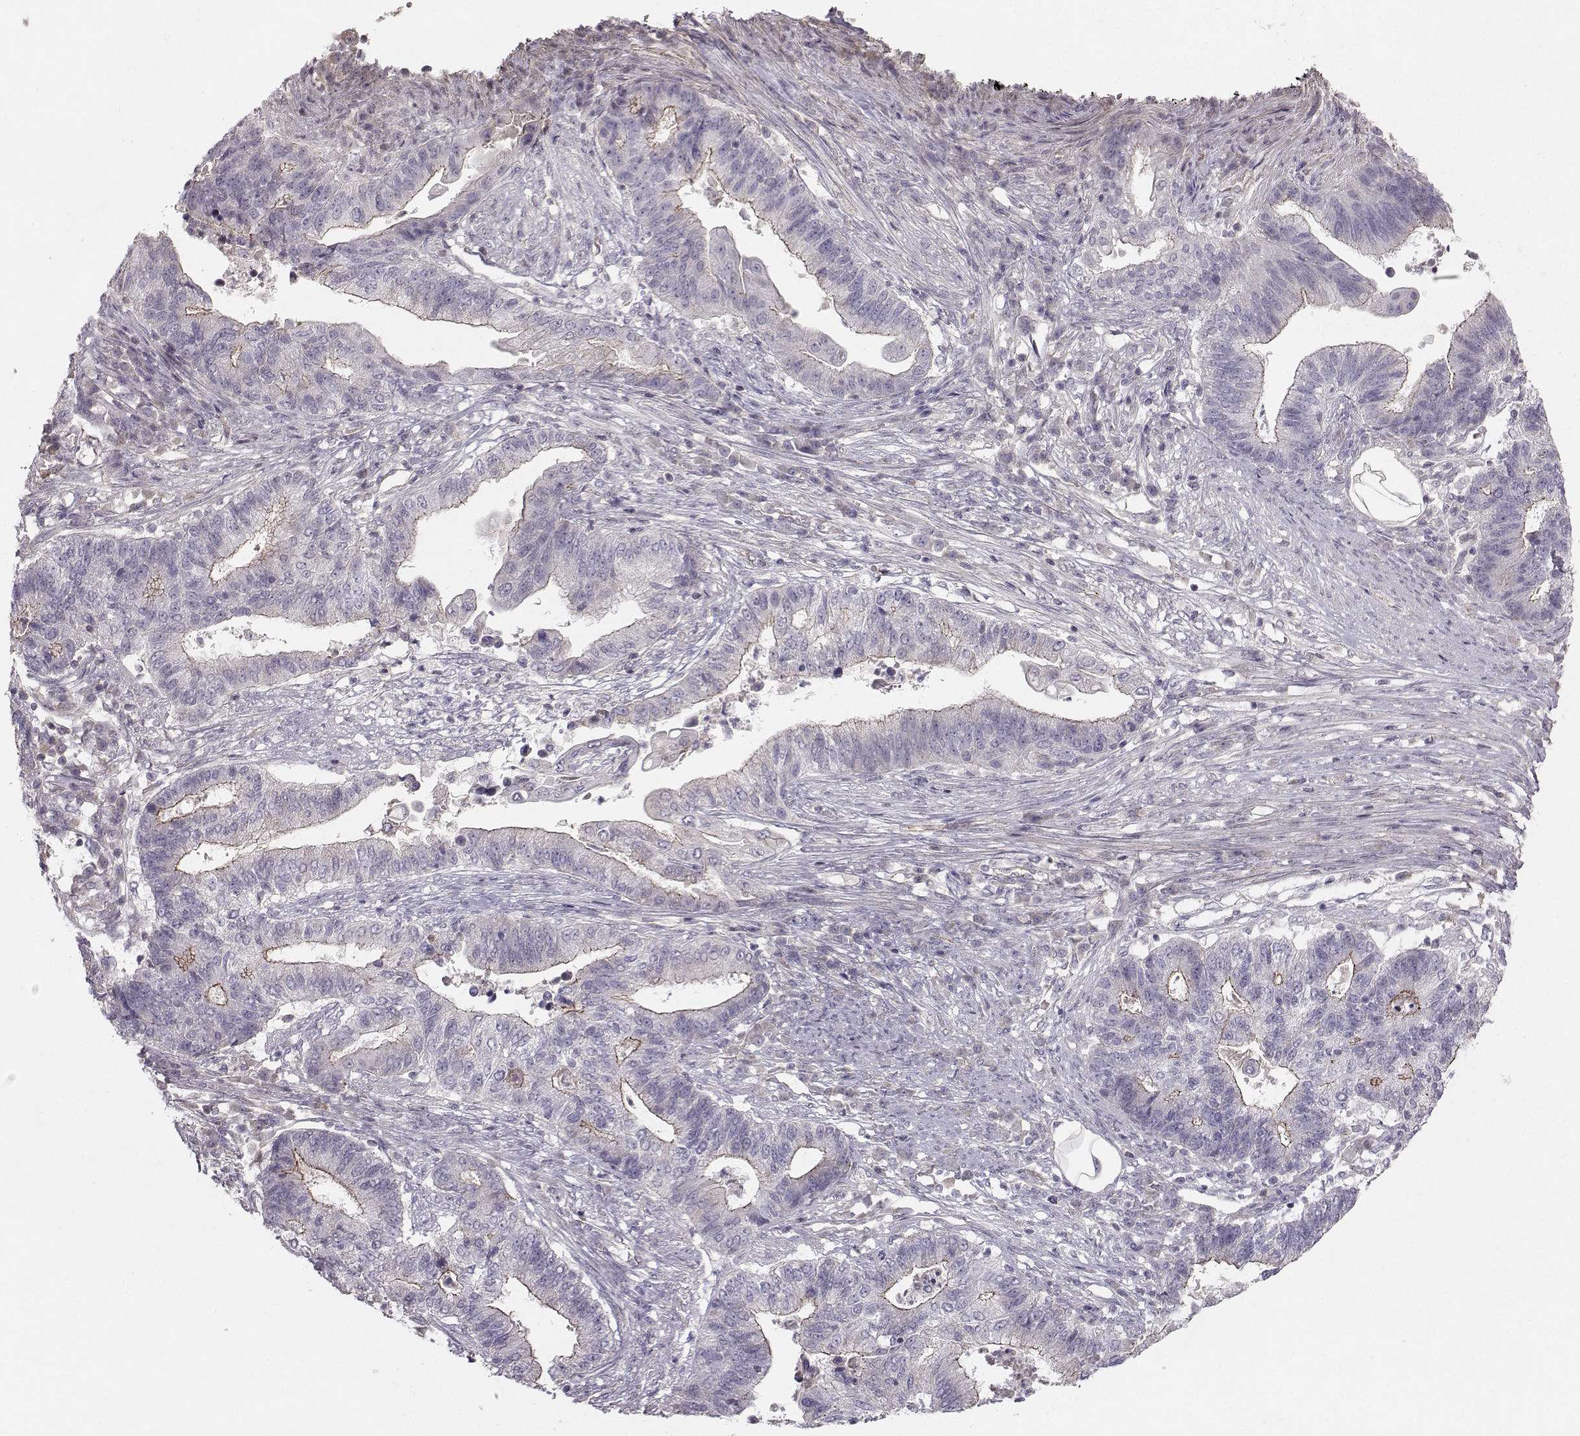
{"staining": {"intensity": "moderate", "quantity": "<25%", "location": "cytoplasmic/membranous"}, "tissue": "endometrial cancer", "cell_type": "Tumor cells", "image_type": "cancer", "snomed": [{"axis": "morphology", "description": "Adenocarcinoma, NOS"}, {"axis": "topography", "description": "Uterus"}, {"axis": "topography", "description": "Endometrium"}], "caption": "Endometrial cancer (adenocarcinoma) stained with a protein marker exhibits moderate staining in tumor cells.", "gene": "MAST1", "patient": {"sex": "female", "age": 54}}